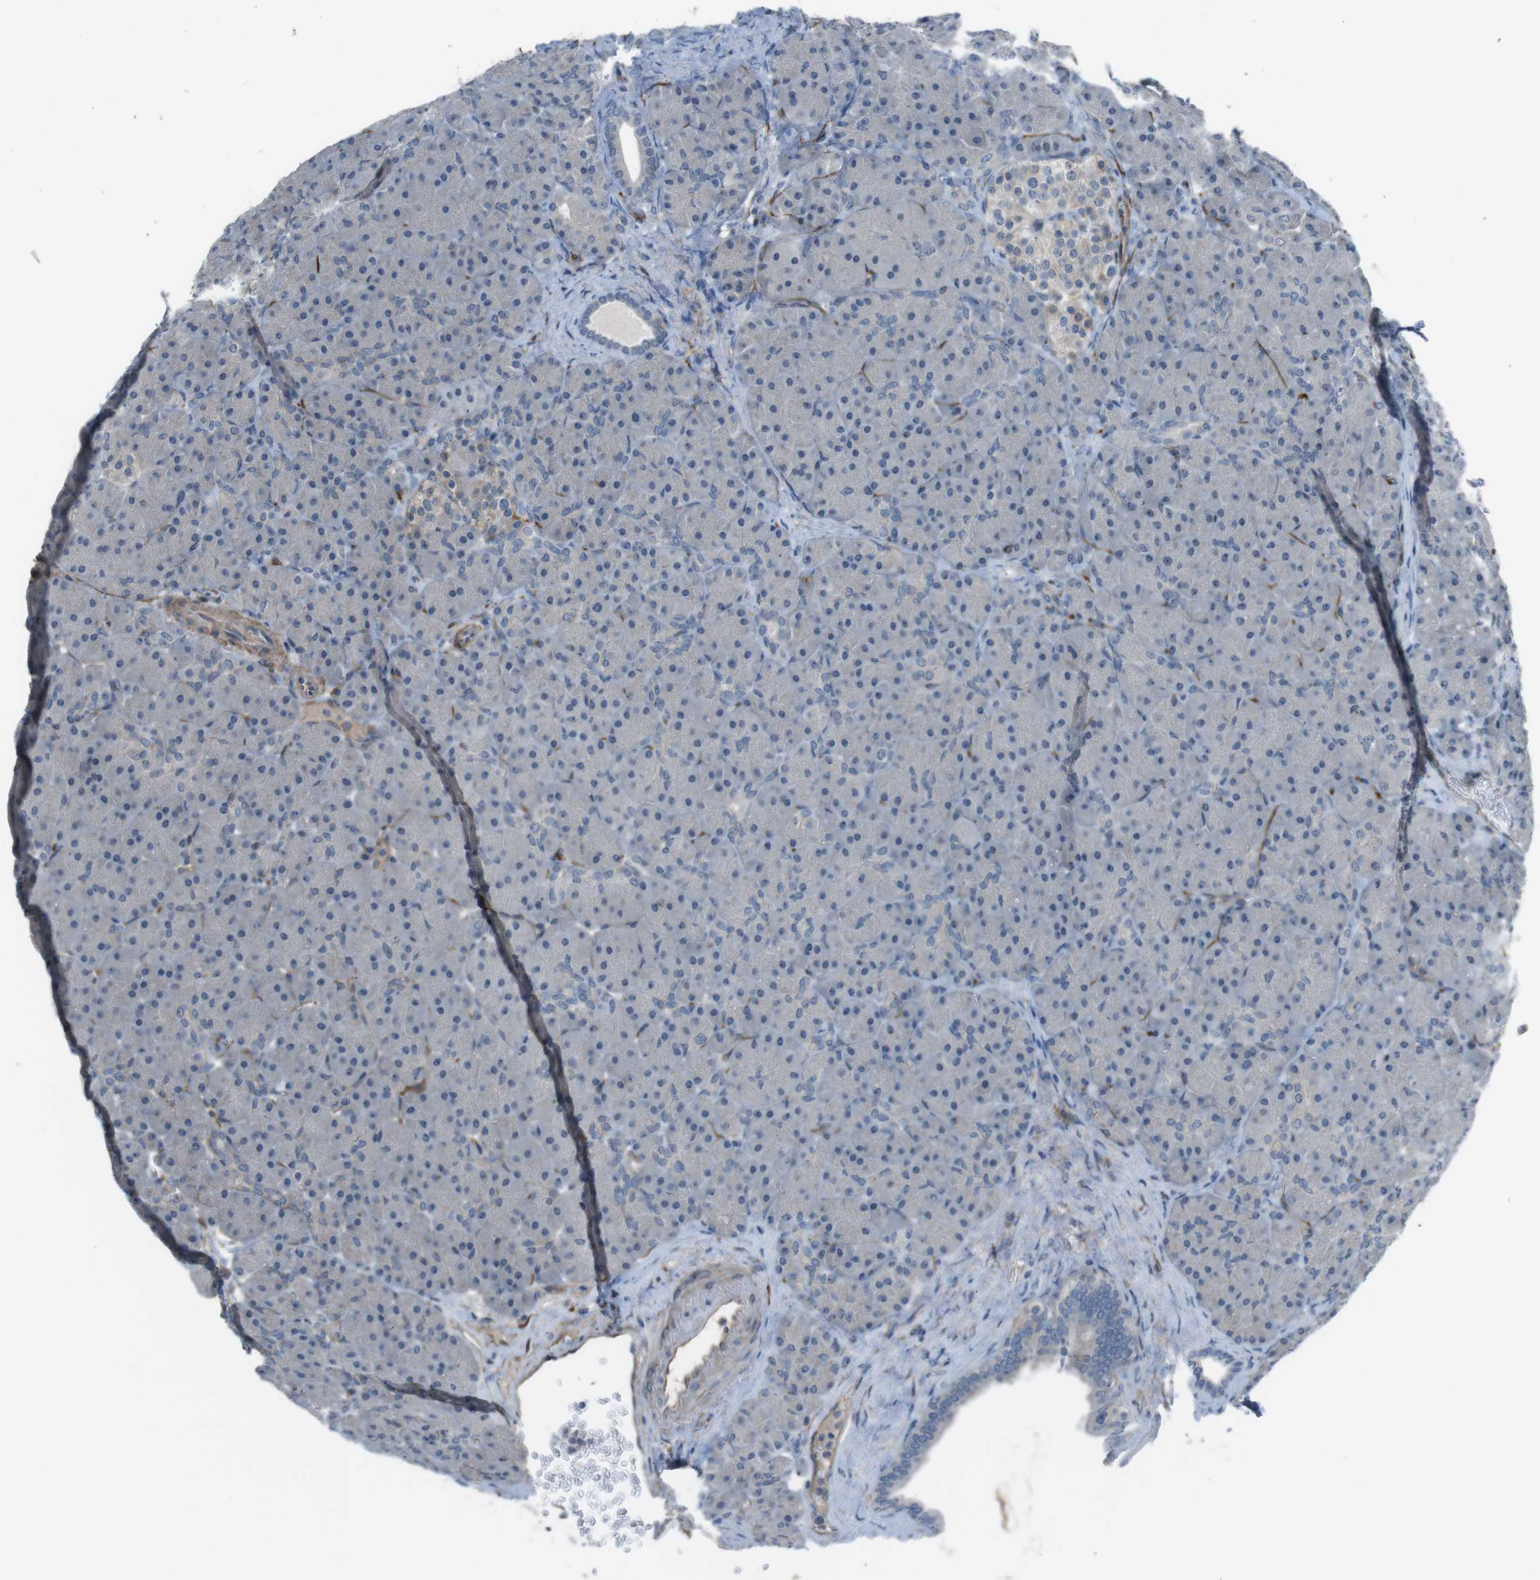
{"staining": {"intensity": "negative", "quantity": "none", "location": "none"}, "tissue": "pancreas", "cell_type": "Exocrine glandular cells", "image_type": "normal", "snomed": [{"axis": "morphology", "description": "Normal tissue, NOS"}, {"axis": "topography", "description": "Pancreas"}], "caption": "Exocrine glandular cells are negative for protein expression in benign human pancreas. Nuclei are stained in blue.", "gene": "ANK2", "patient": {"sex": "male", "age": 66}}